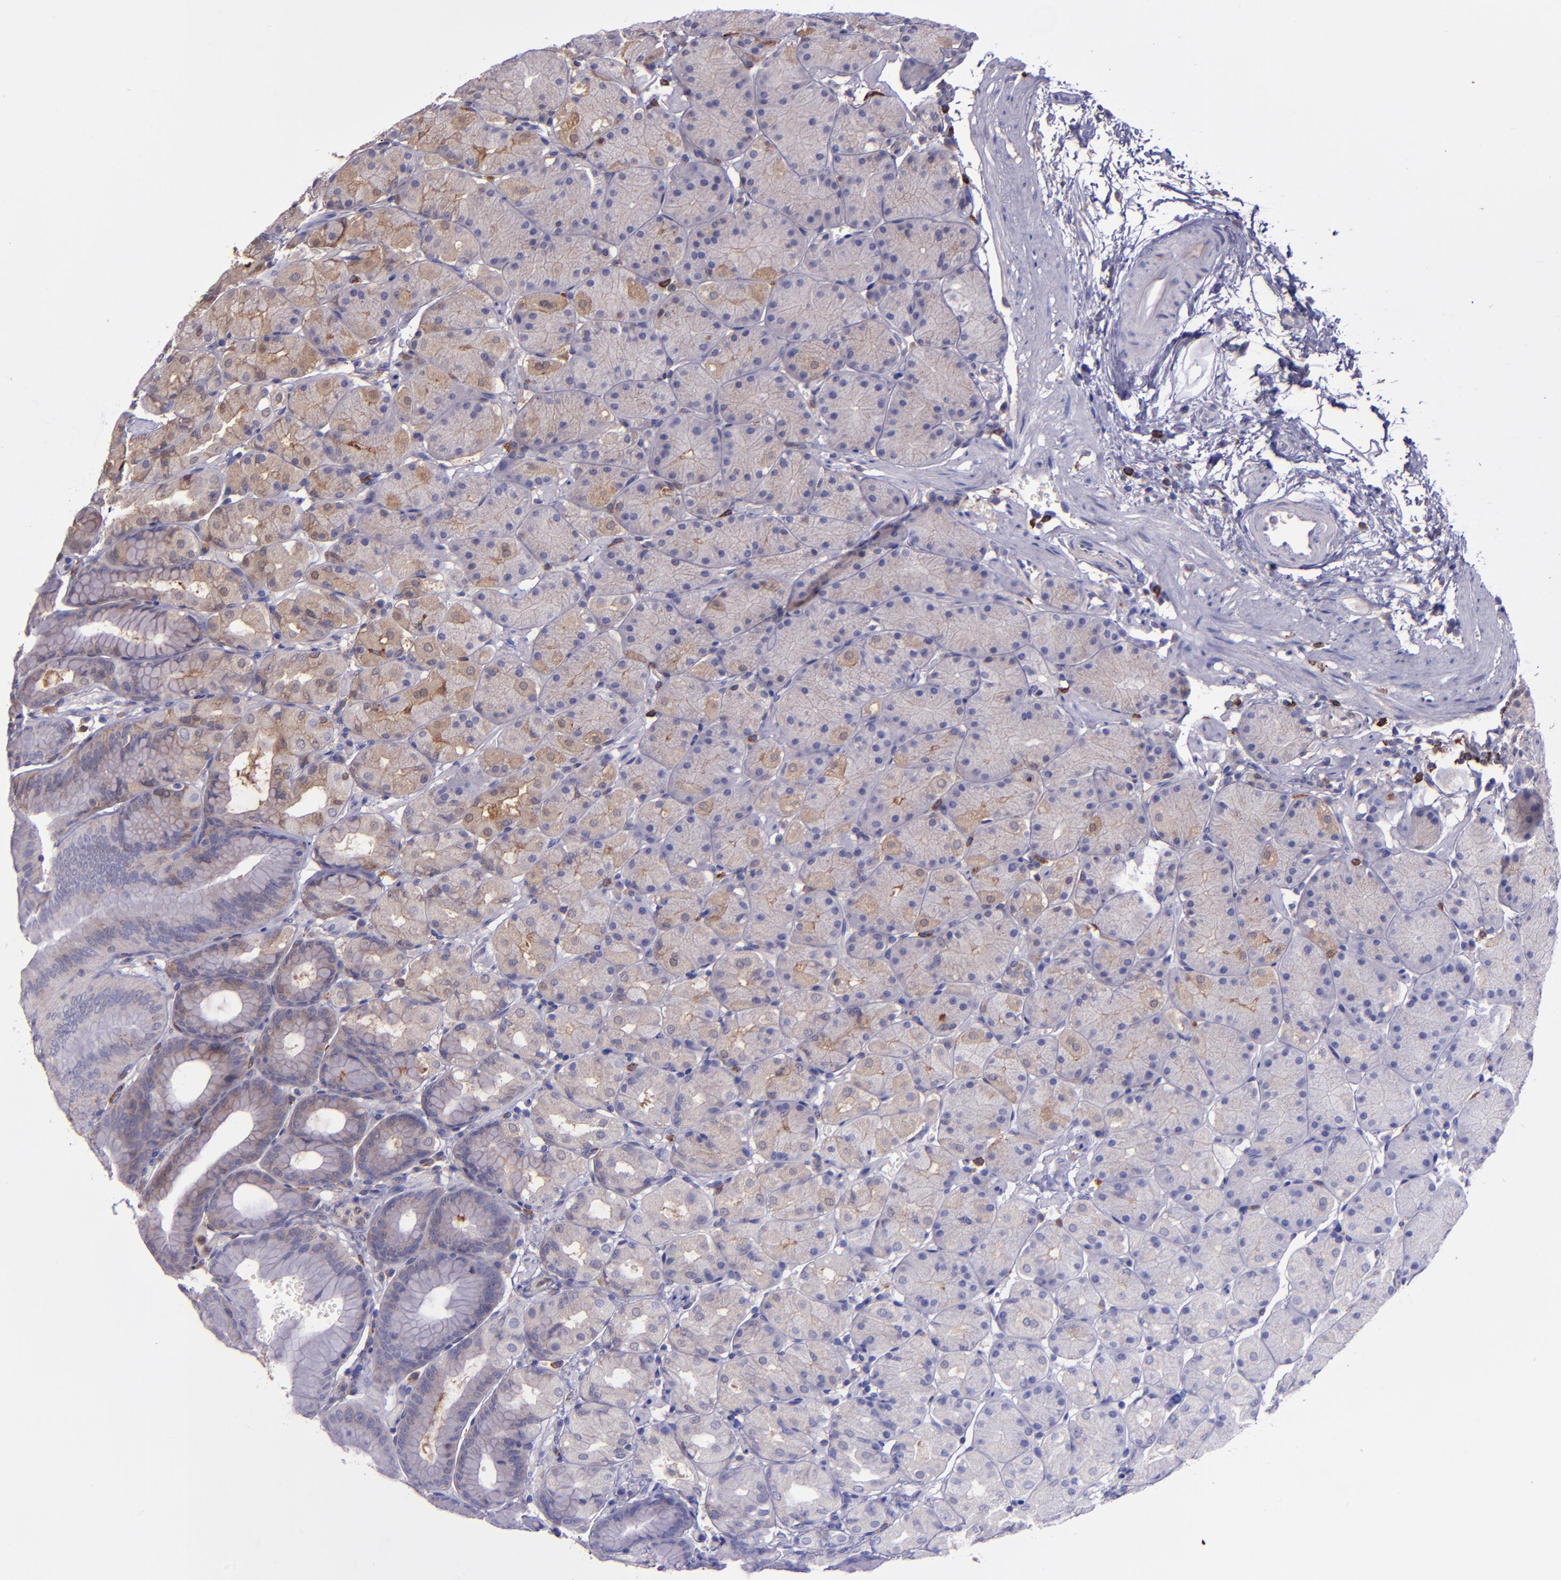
{"staining": {"intensity": "moderate", "quantity": "25%-75%", "location": "cytoplasmic/membranous"}, "tissue": "stomach", "cell_type": "Glandular cells", "image_type": "normal", "snomed": [{"axis": "morphology", "description": "Normal tissue, NOS"}, {"axis": "topography", "description": "Stomach, upper"}, {"axis": "topography", "description": "Stomach"}], "caption": "Moderate cytoplasmic/membranous expression for a protein is identified in approximately 25%-75% of glandular cells of unremarkable stomach using IHC.", "gene": "WASH6P", "patient": {"sex": "male", "age": 76}}